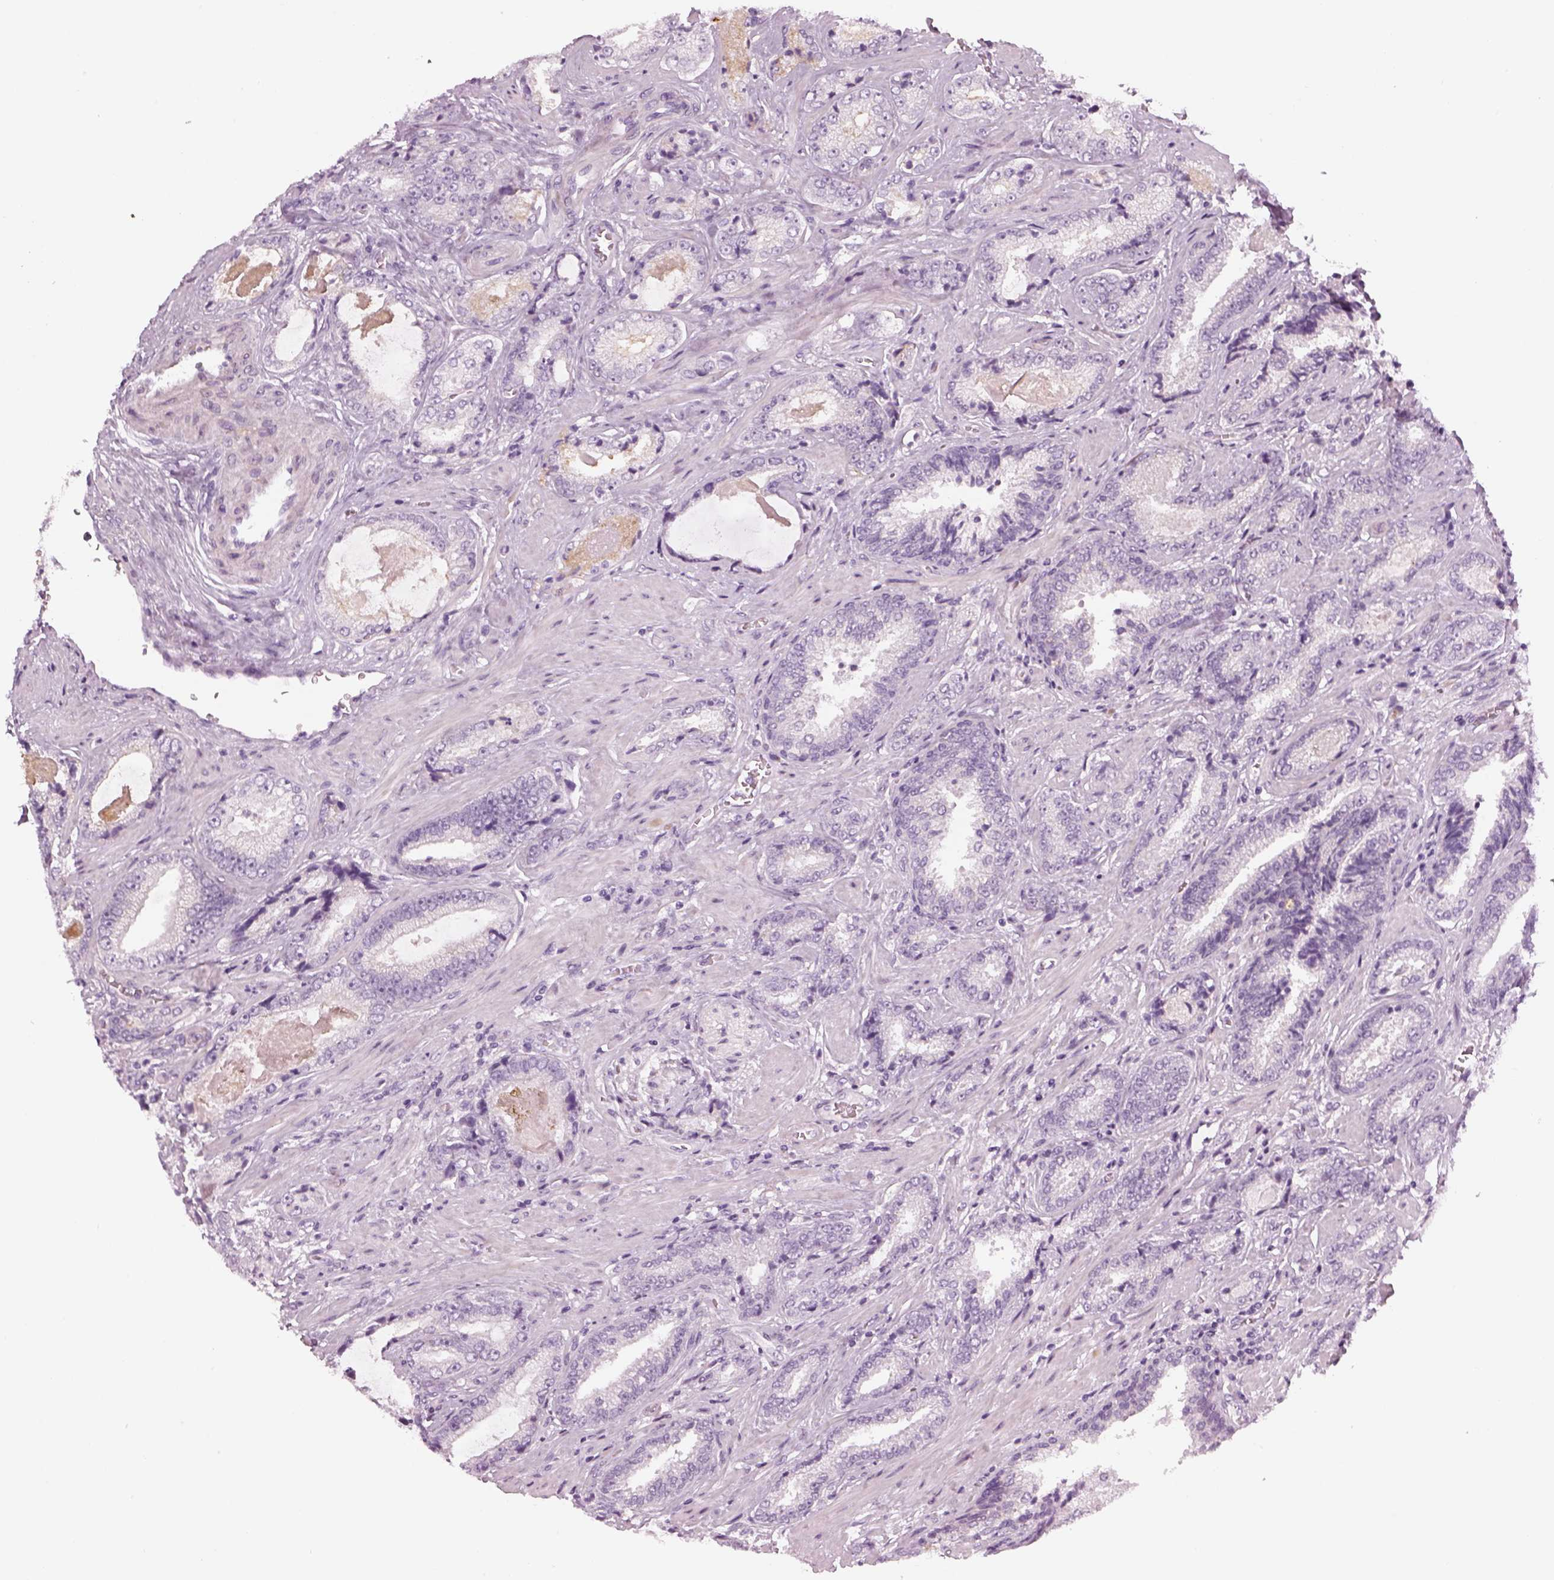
{"staining": {"intensity": "negative", "quantity": "none", "location": "none"}, "tissue": "prostate cancer", "cell_type": "Tumor cells", "image_type": "cancer", "snomed": [{"axis": "morphology", "description": "Adenocarcinoma, Low grade"}, {"axis": "topography", "description": "Prostate"}], "caption": "Immunohistochemistry (IHC) histopathology image of neoplastic tissue: human prostate cancer (low-grade adenocarcinoma) stained with DAB exhibits no significant protein positivity in tumor cells.", "gene": "LRRIQ3", "patient": {"sex": "male", "age": 61}}